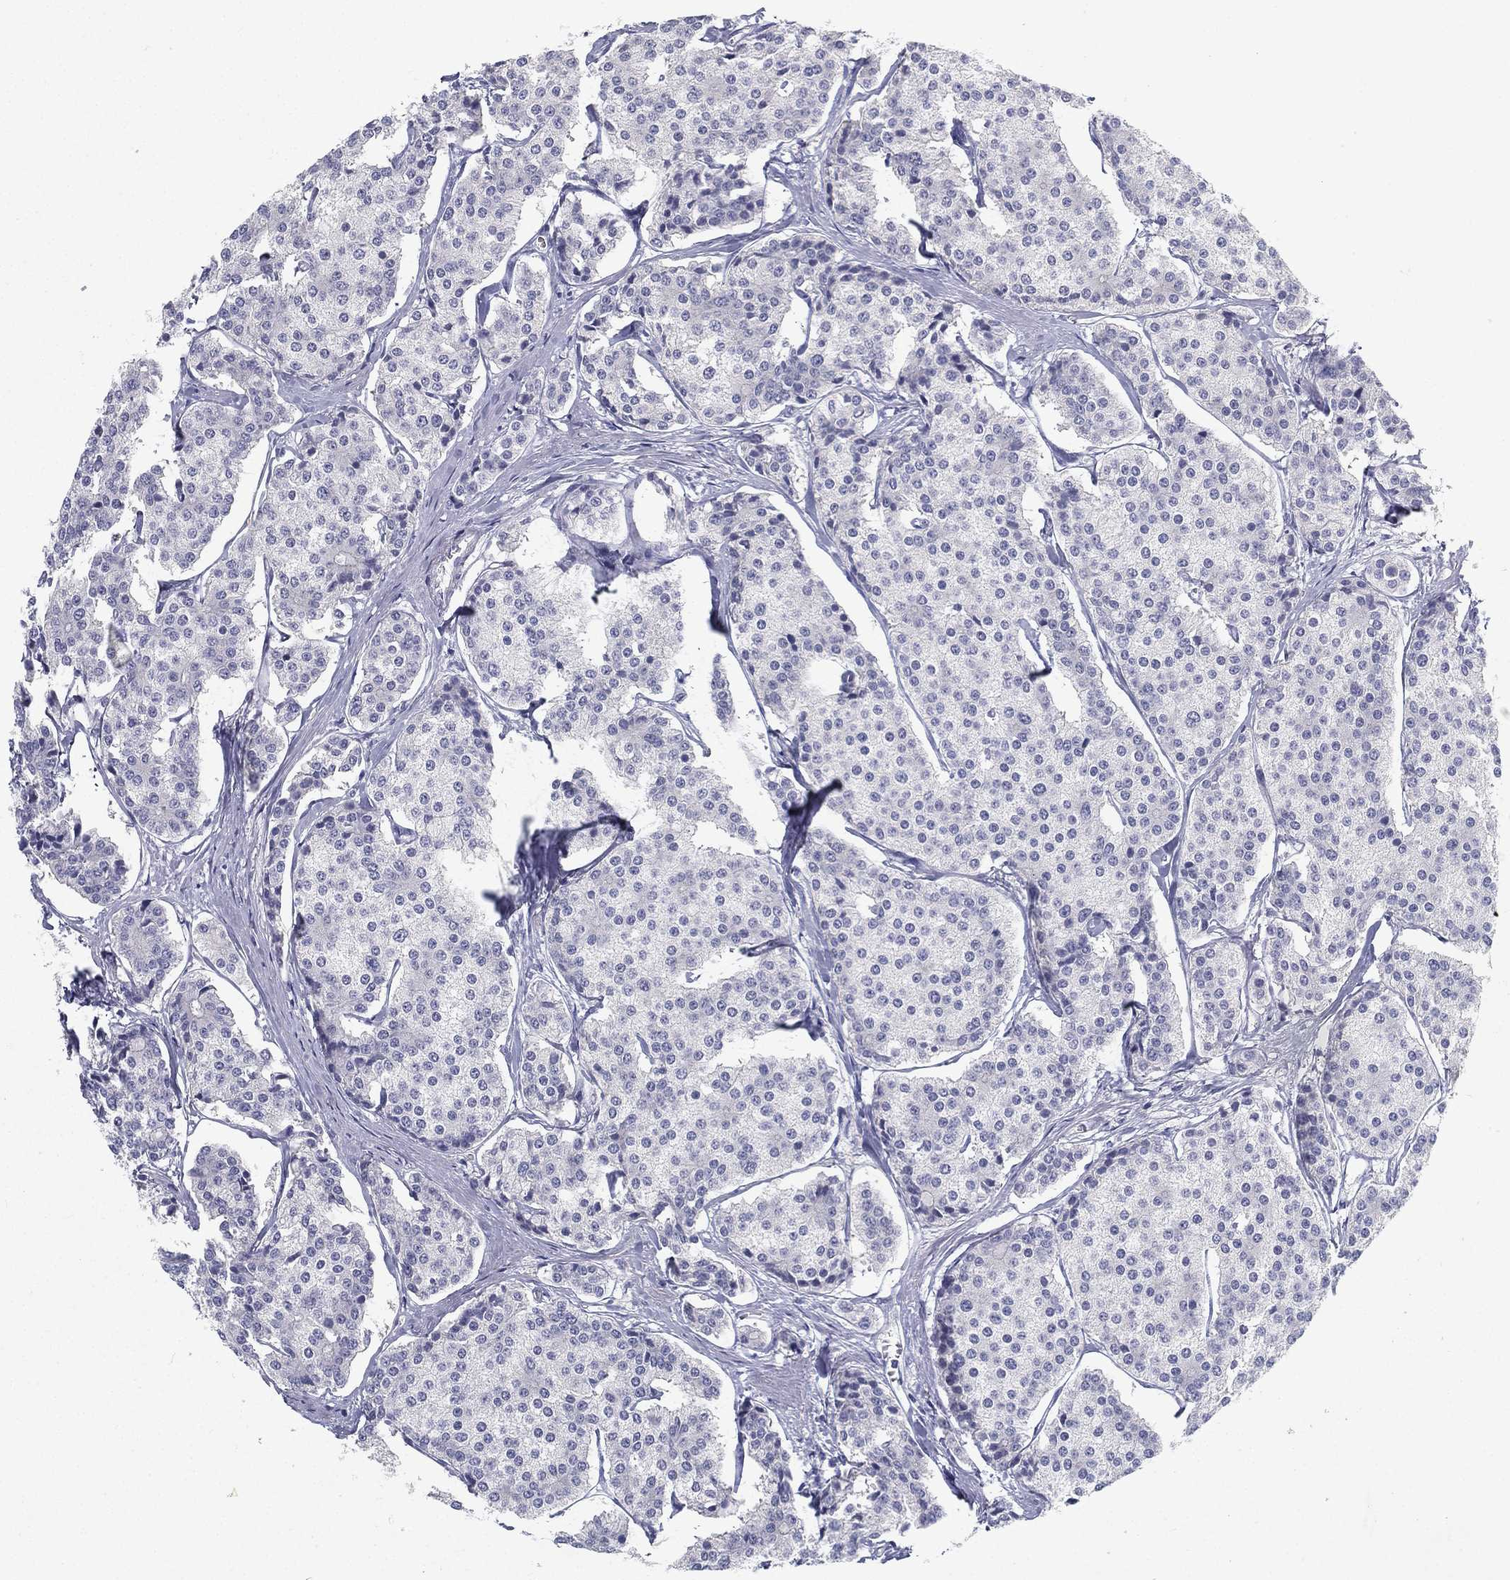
{"staining": {"intensity": "negative", "quantity": "none", "location": "none"}, "tissue": "carcinoid", "cell_type": "Tumor cells", "image_type": "cancer", "snomed": [{"axis": "morphology", "description": "Carcinoid, malignant, NOS"}, {"axis": "topography", "description": "Small intestine"}], "caption": "Image shows no significant protein staining in tumor cells of carcinoid (malignant).", "gene": "RGS13", "patient": {"sex": "female", "age": 65}}